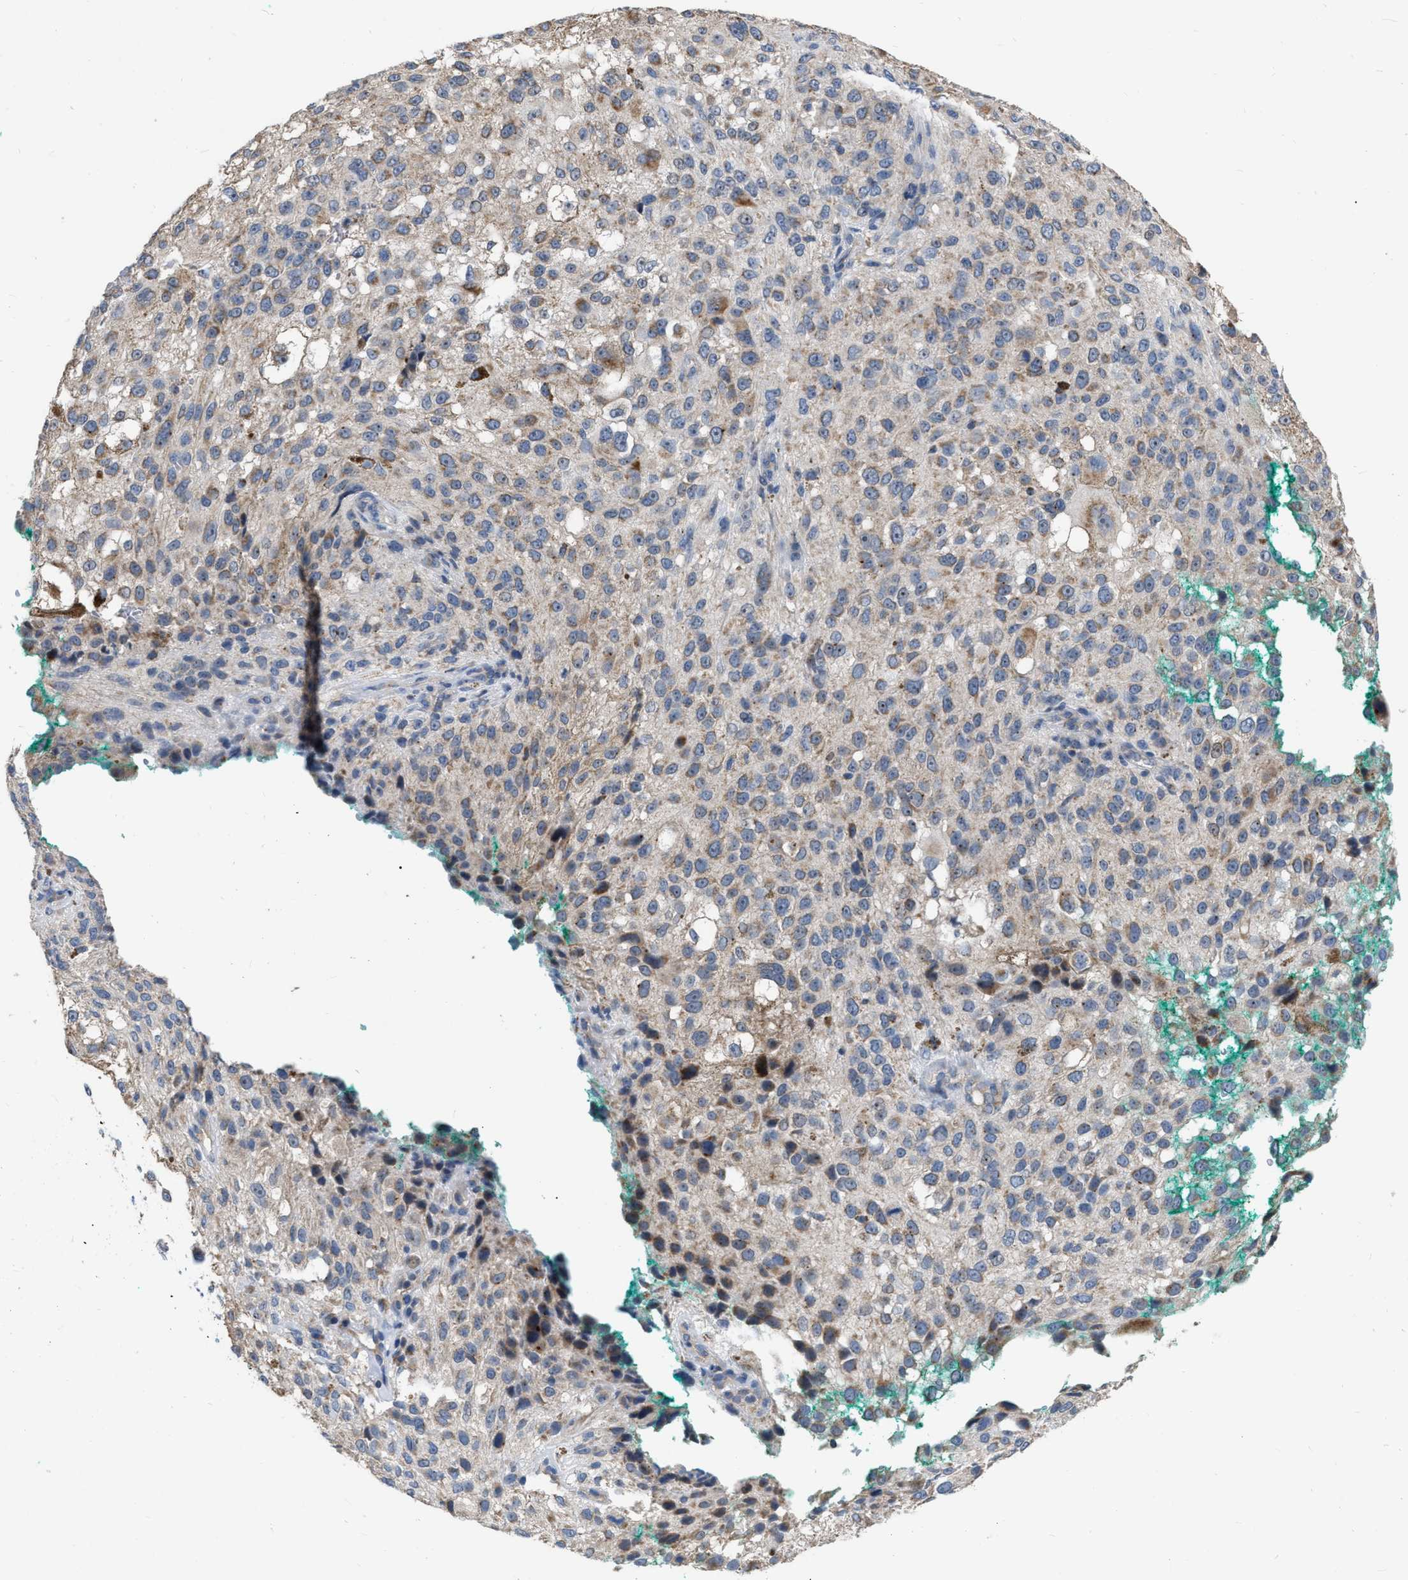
{"staining": {"intensity": "negative", "quantity": "none", "location": "none"}, "tissue": "melanoma", "cell_type": "Tumor cells", "image_type": "cancer", "snomed": [{"axis": "morphology", "description": "Necrosis, NOS"}, {"axis": "morphology", "description": "Malignant melanoma, NOS"}, {"axis": "topography", "description": "Skin"}], "caption": "Photomicrograph shows no significant protein staining in tumor cells of melanoma.", "gene": "DDX56", "patient": {"sex": "female", "age": 87}}